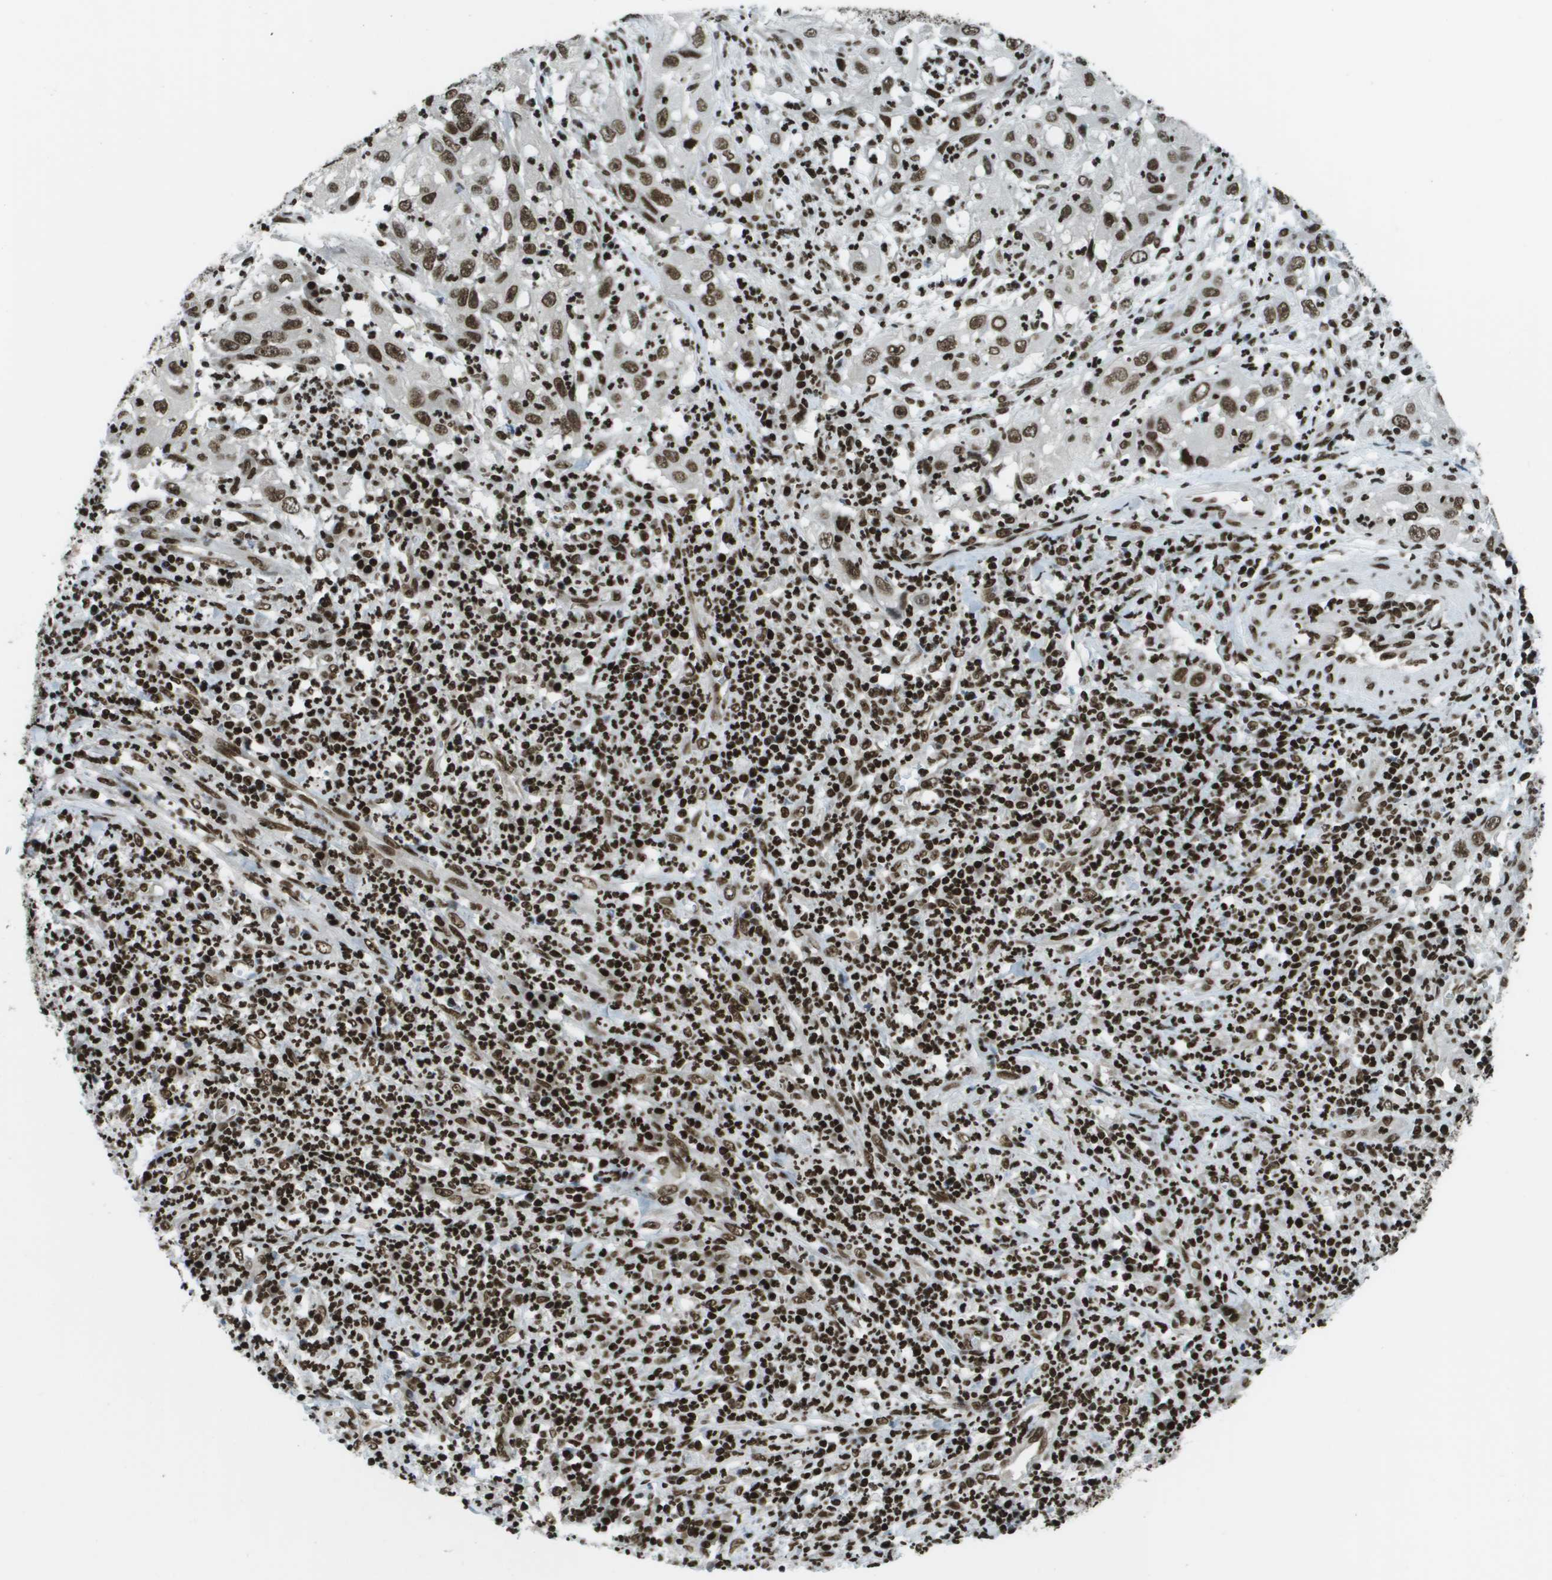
{"staining": {"intensity": "moderate", "quantity": ">75%", "location": "nuclear"}, "tissue": "cervical cancer", "cell_type": "Tumor cells", "image_type": "cancer", "snomed": [{"axis": "morphology", "description": "Squamous cell carcinoma, NOS"}, {"axis": "topography", "description": "Cervix"}], "caption": "Protein expression analysis of human cervical squamous cell carcinoma reveals moderate nuclear expression in about >75% of tumor cells.", "gene": "GLYR1", "patient": {"sex": "female", "age": 32}}